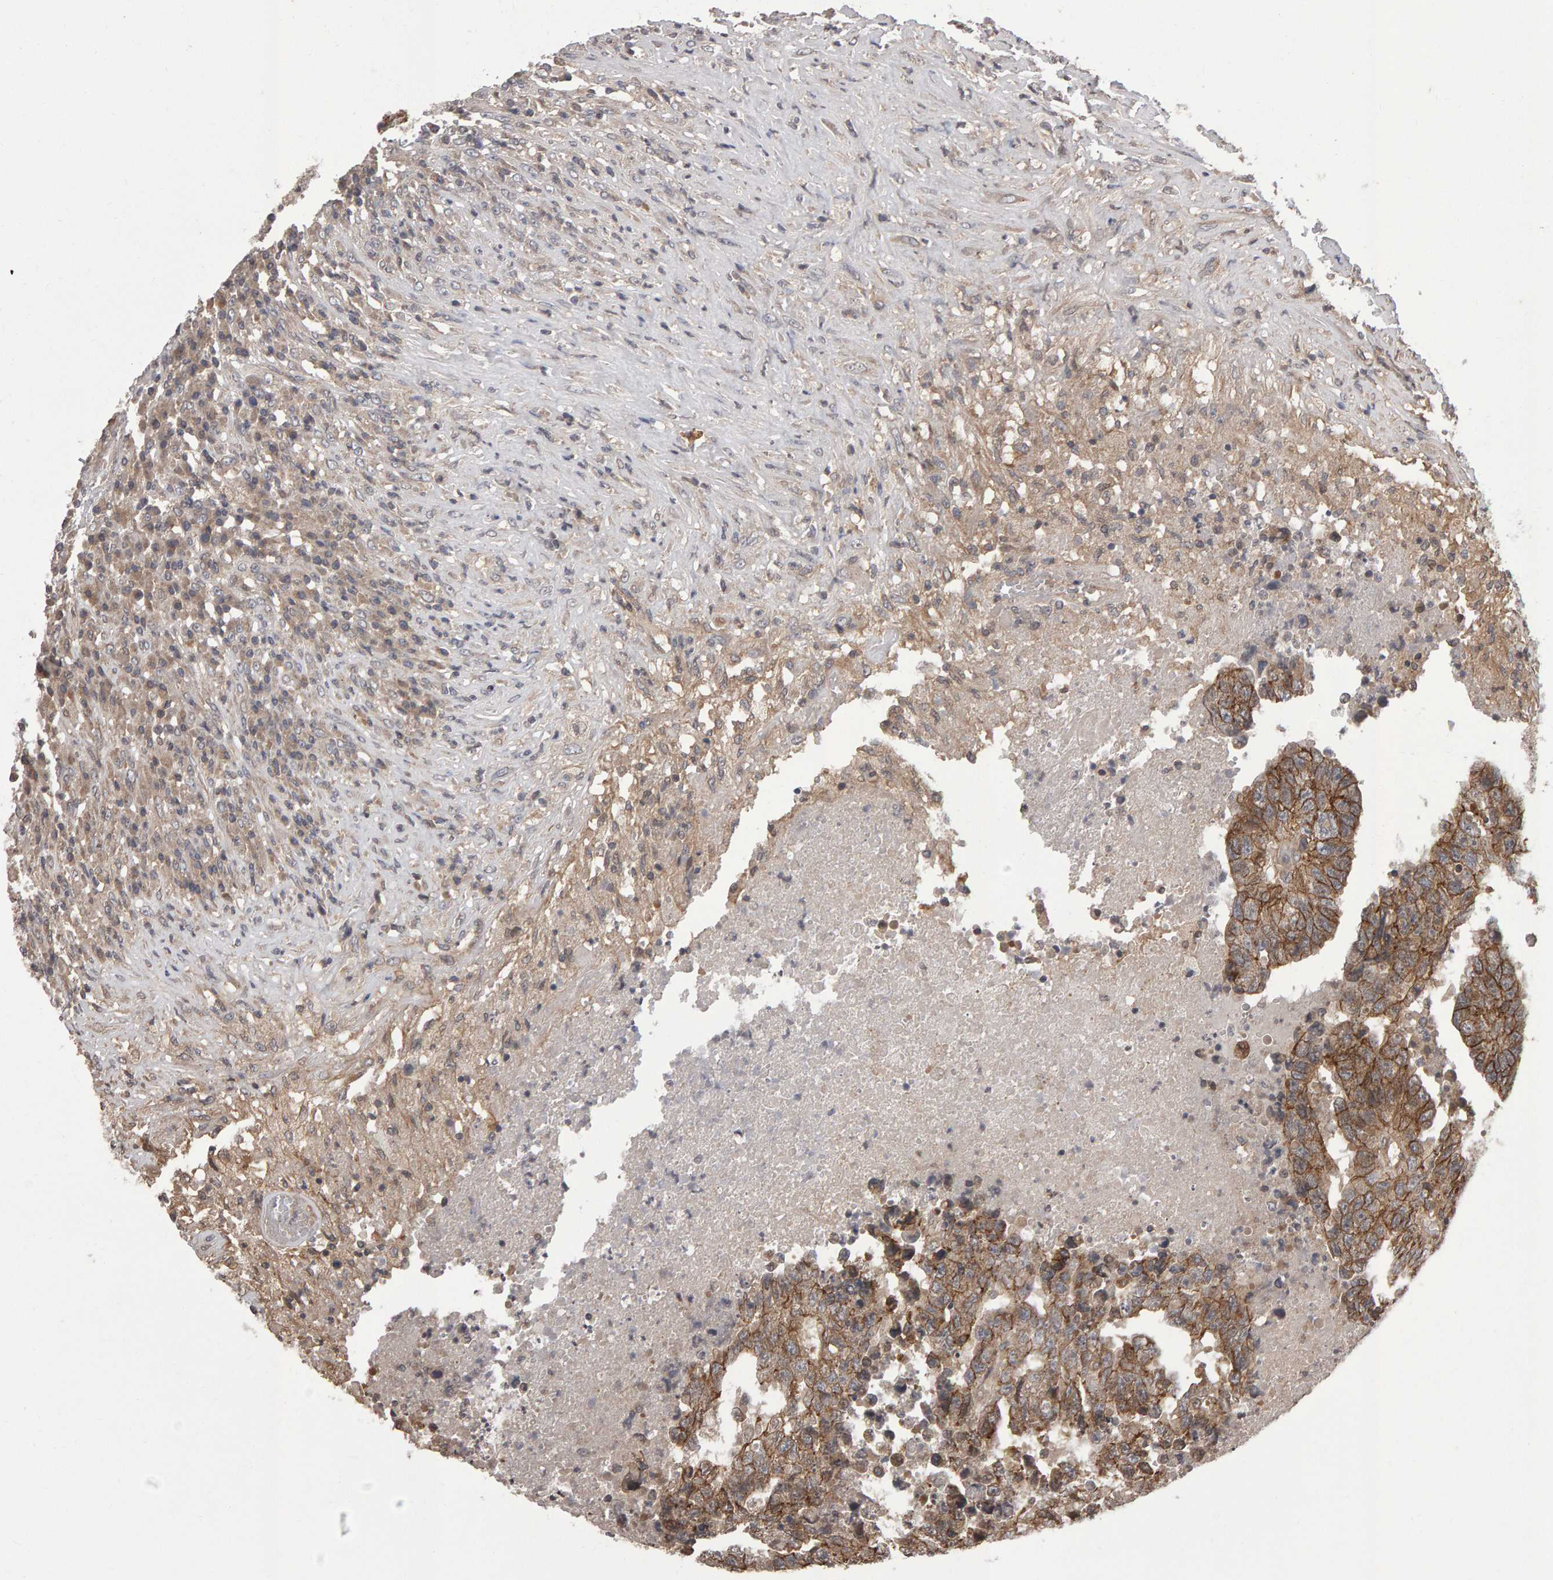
{"staining": {"intensity": "moderate", "quantity": ">75%", "location": "cytoplasmic/membranous"}, "tissue": "testis cancer", "cell_type": "Tumor cells", "image_type": "cancer", "snomed": [{"axis": "morphology", "description": "Necrosis, NOS"}, {"axis": "morphology", "description": "Carcinoma, Embryonal, NOS"}, {"axis": "topography", "description": "Testis"}], "caption": "The photomicrograph demonstrates immunohistochemical staining of testis embryonal carcinoma. There is moderate cytoplasmic/membranous staining is present in about >75% of tumor cells.", "gene": "SCRIB", "patient": {"sex": "male", "age": 19}}